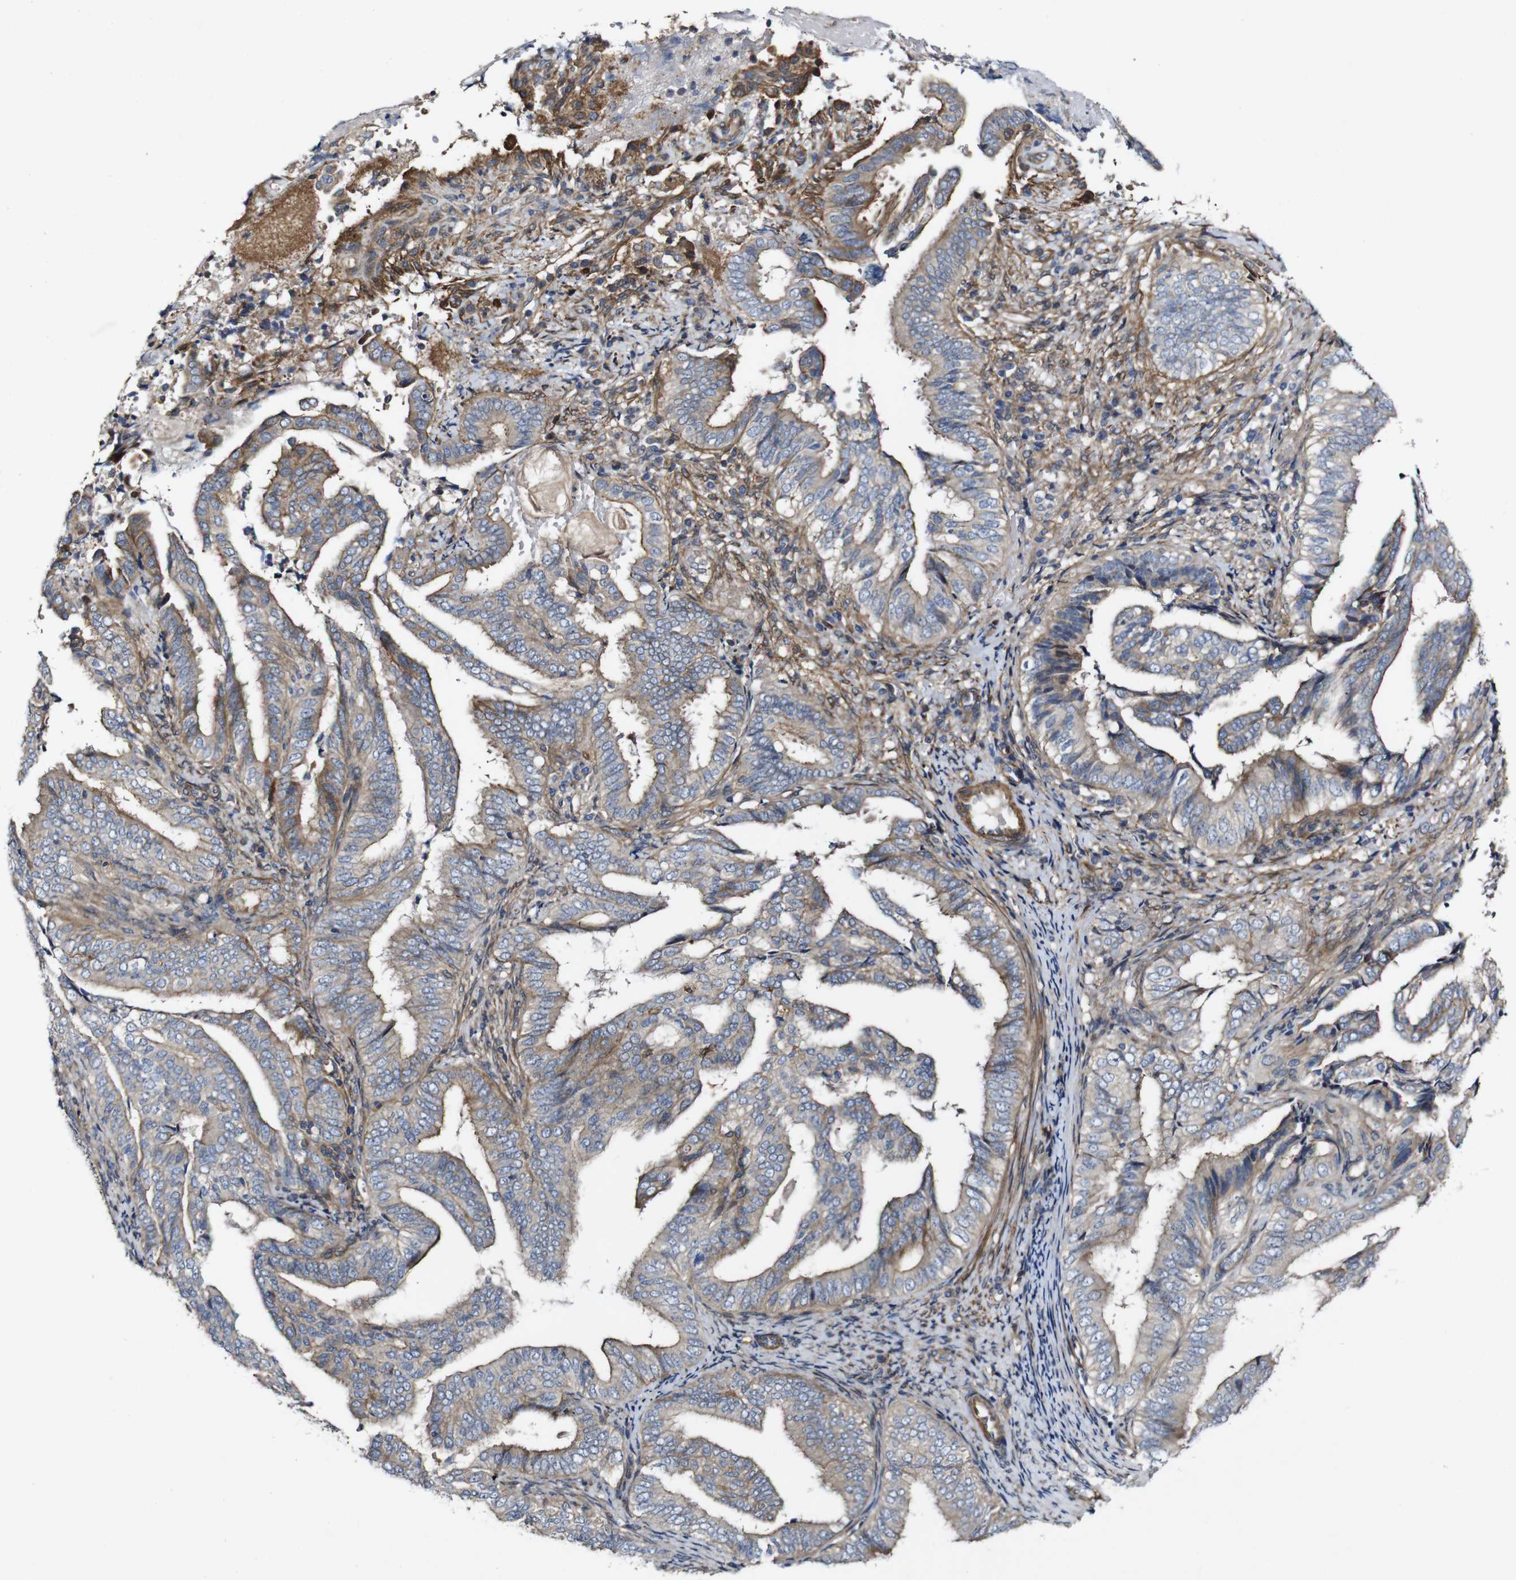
{"staining": {"intensity": "weak", "quantity": ">75%", "location": "cytoplasmic/membranous"}, "tissue": "endometrial cancer", "cell_type": "Tumor cells", "image_type": "cancer", "snomed": [{"axis": "morphology", "description": "Adenocarcinoma, NOS"}, {"axis": "topography", "description": "Endometrium"}], "caption": "Tumor cells demonstrate weak cytoplasmic/membranous staining in about >75% of cells in endometrial adenocarcinoma.", "gene": "GSDME", "patient": {"sex": "female", "age": 58}}